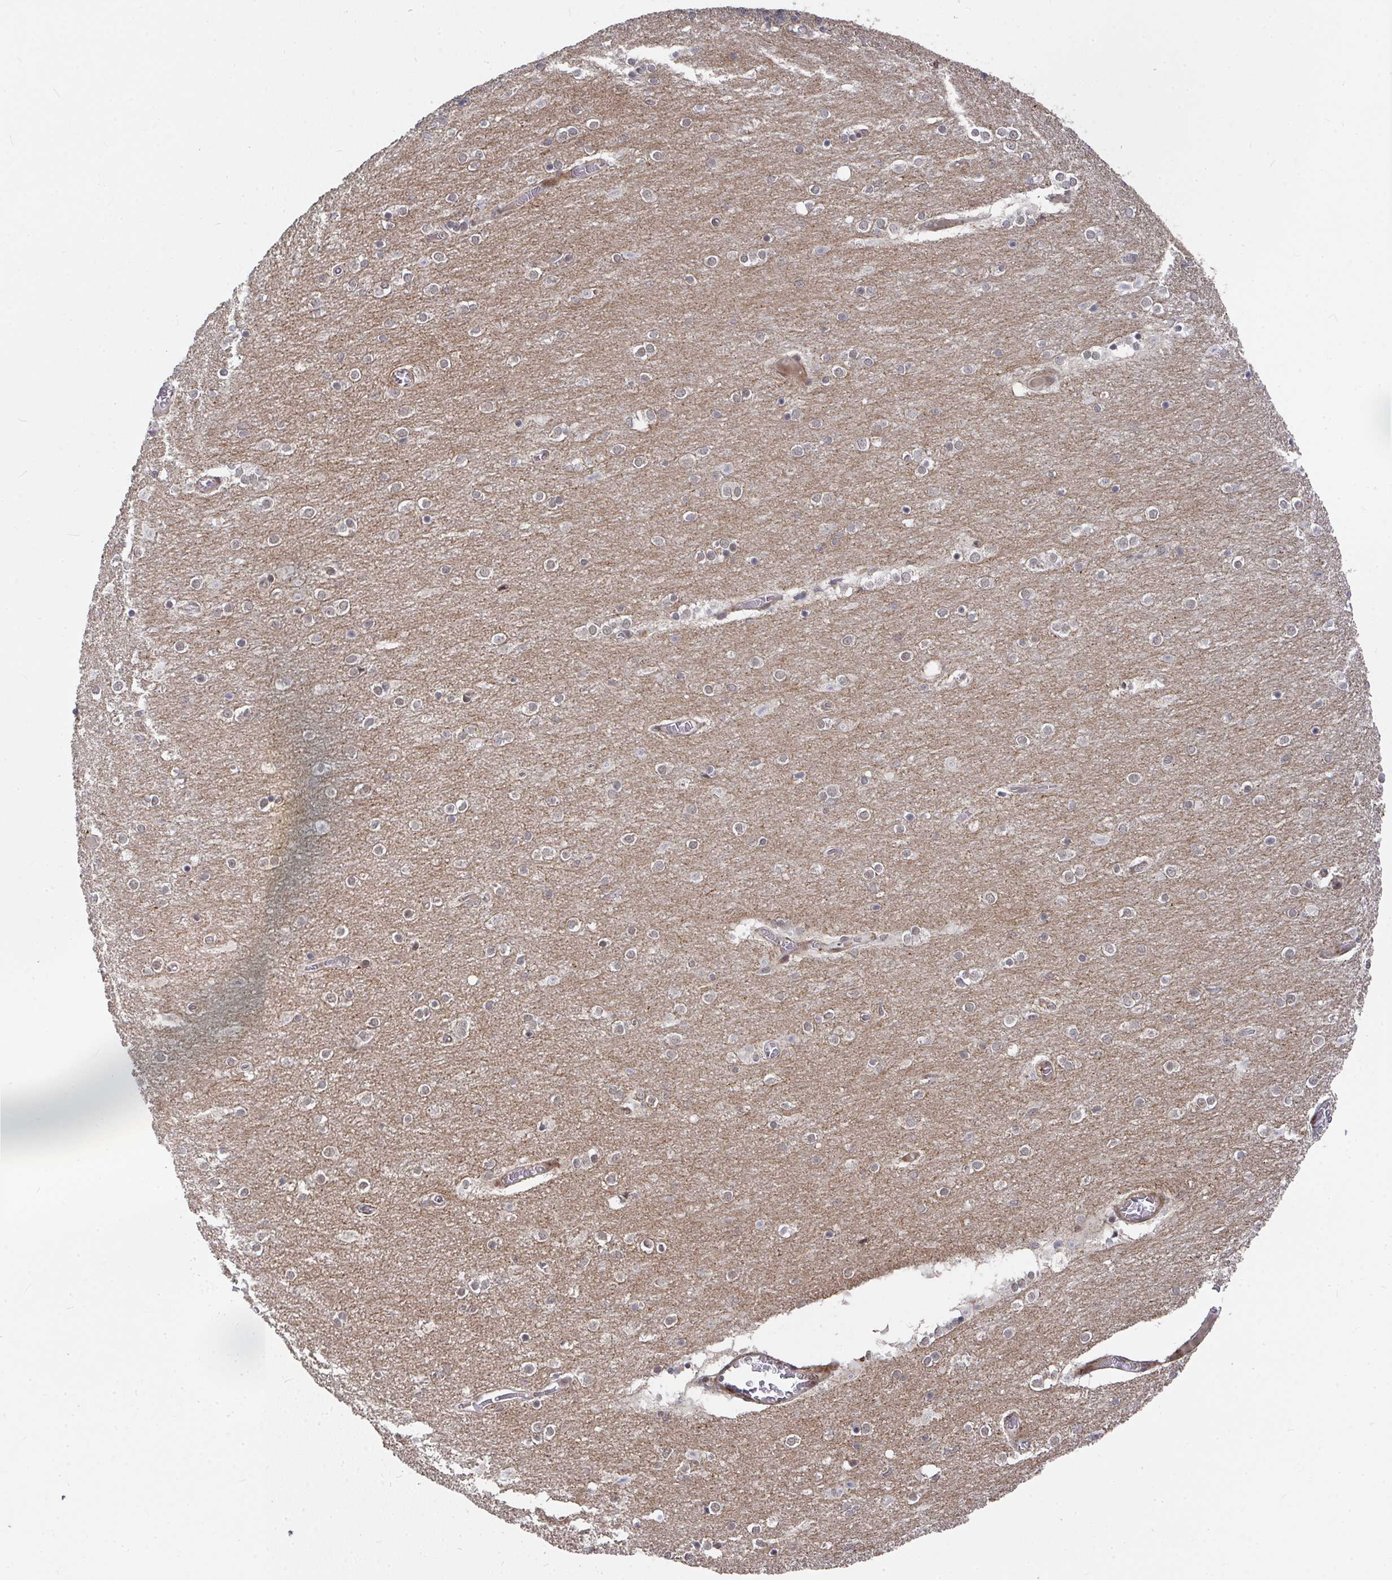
{"staining": {"intensity": "moderate", "quantity": ">75%", "location": "cytoplasmic/membranous"}, "tissue": "cerebellum", "cell_type": "Cells in granular layer", "image_type": "normal", "snomed": [{"axis": "morphology", "description": "Normal tissue, NOS"}, {"axis": "topography", "description": "Cerebellum"}], "caption": "Immunohistochemistry image of unremarkable cerebellum stained for a protein (brown), which shows medium levels of moderate cytoplasmic/membranous staining in about >75% of cells in granular layer.", "gene": "RBBP5", "patient": {"sex": "female", "age": 54}}